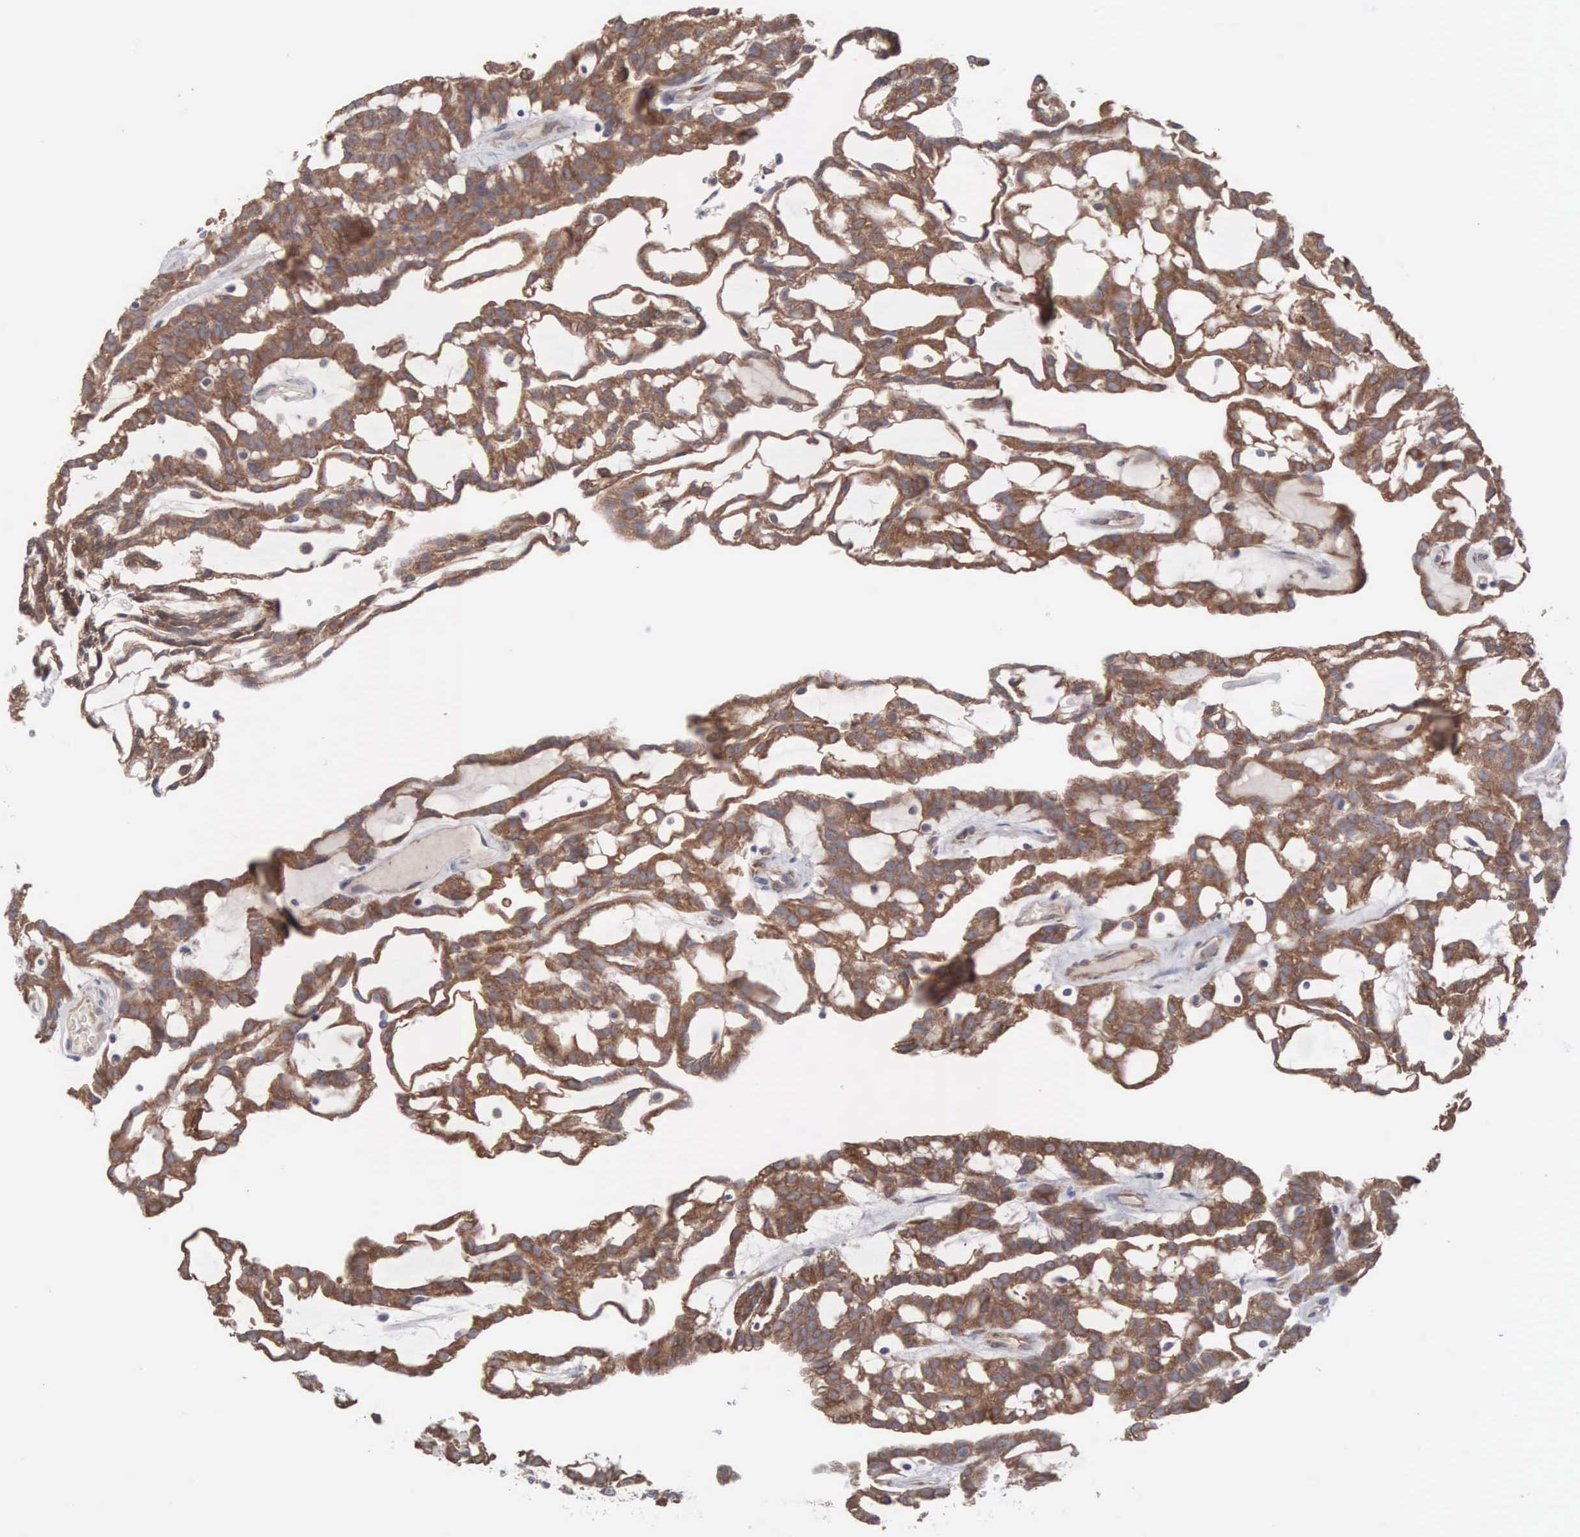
{"staining": {"intensity": "strong", "quantity": ">75%", "location": "cytoplasmic/membranous"}, "tissue": "renal cancer", "cell_type": "Tumor cells", "image_type": "cancer", "snomed": [{"axis": "morphology", "description": "Adenocarcinoma, NOS"}, {"axis": "topography", "description": "Kidney"}], "caption": "Approximately >75% of tumor cells in renal cancer demonstrate strong cytoplasmic/membranous protein staining as visualized by brown immunohistochemical staining.", "gene": "INF2", "patient": {"sex": "male", "age": 63}}